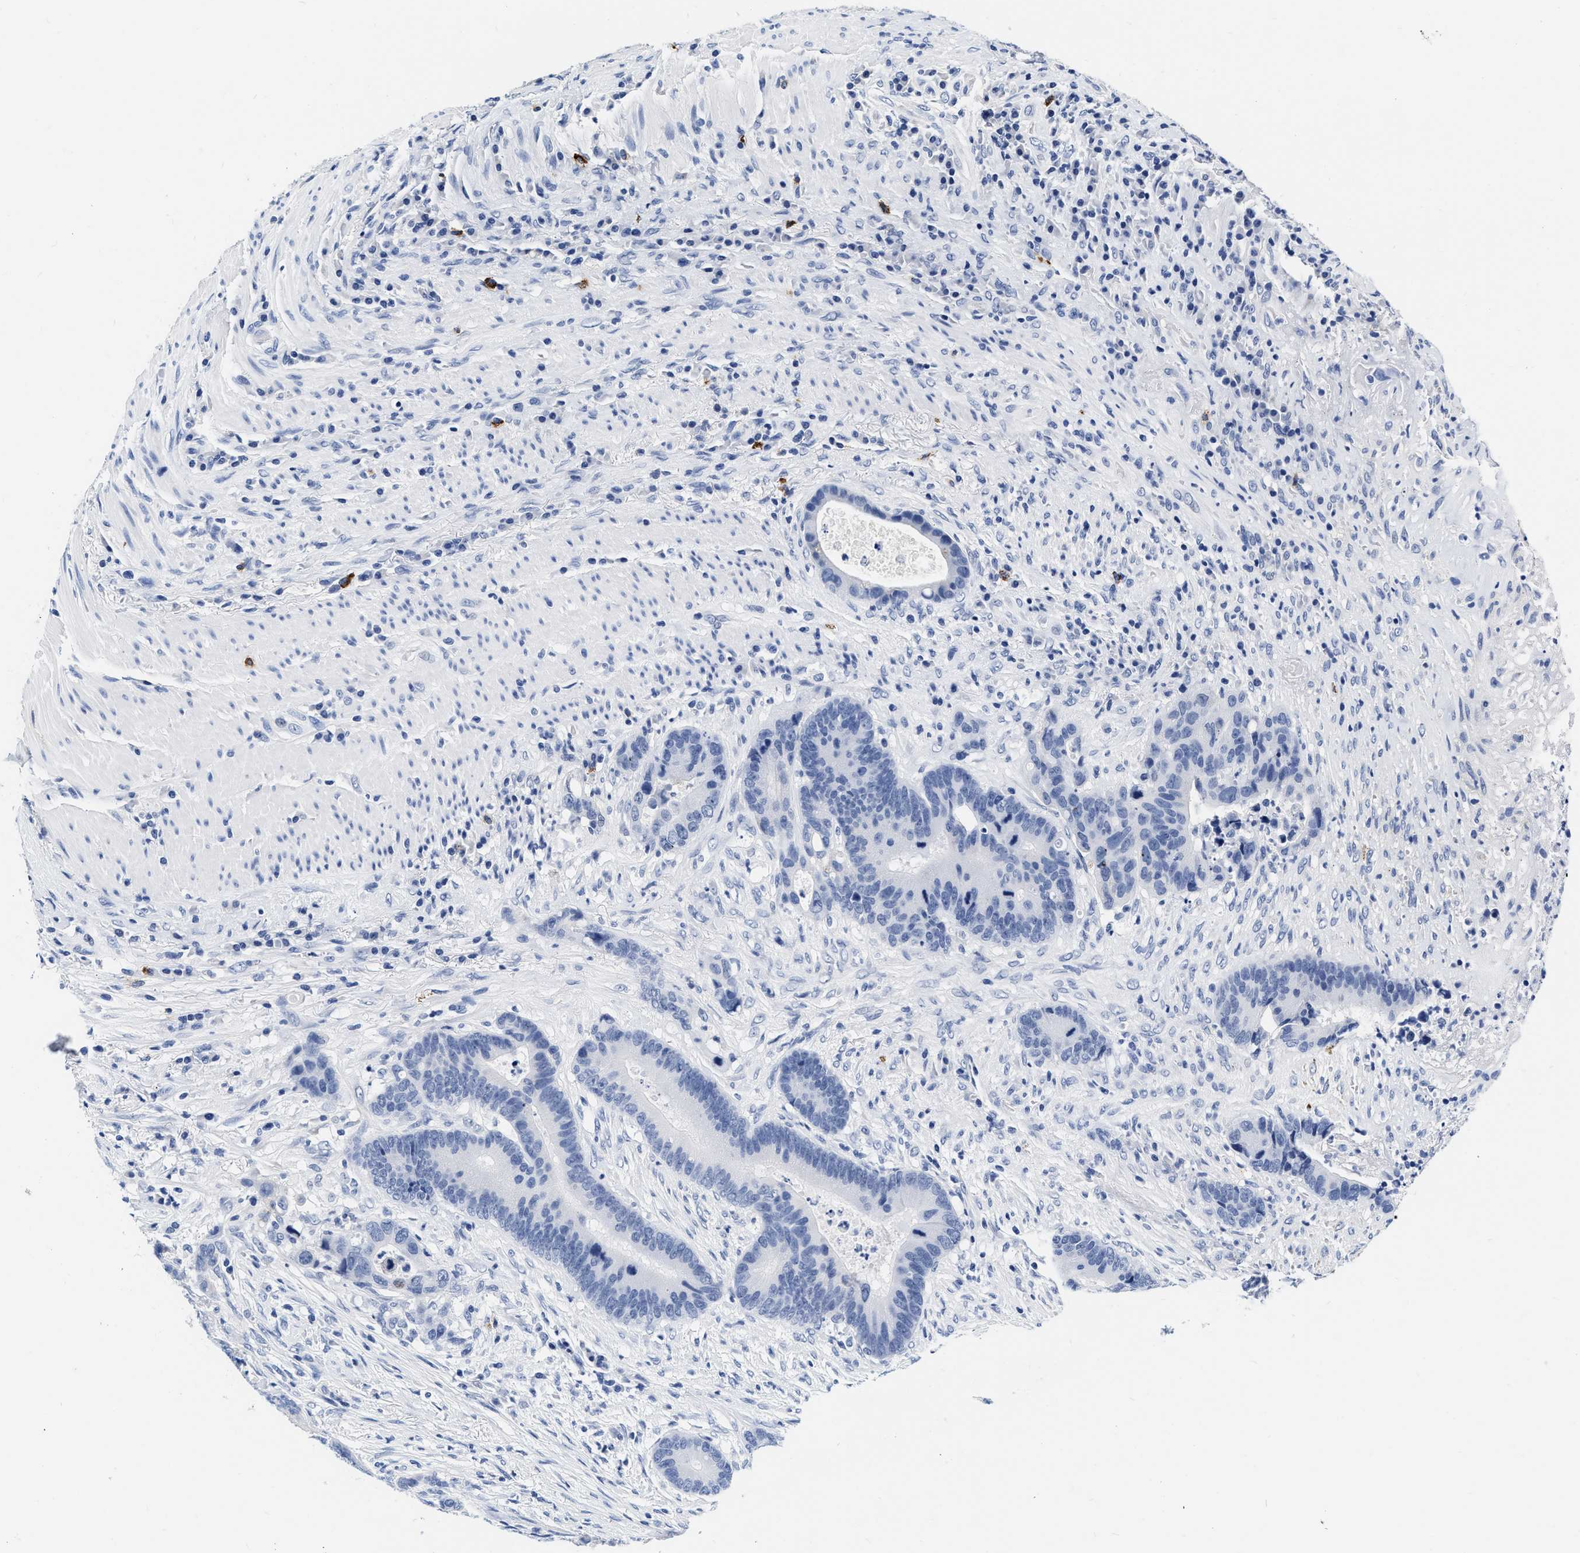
{"staining": {"intensity": "negative", "quantity": "none", "location": "none"}, "tissue": "colorectal cancer", "cell_type": "Tumor cells", "image_type": "cancer", "snomed": [{"axis": "morphology", "description": "Adenocarcinoma, NOS"}, {"axis": "topography", "description": "Rectum"}], "caption": "There is no significant positivity in tumor cells of adenocarcinoma (colorectal). (DAB immunohistochemistry (IHC), high magnification).", "gene": "CER1", "patient": {"sex": "female", "age": 89}}